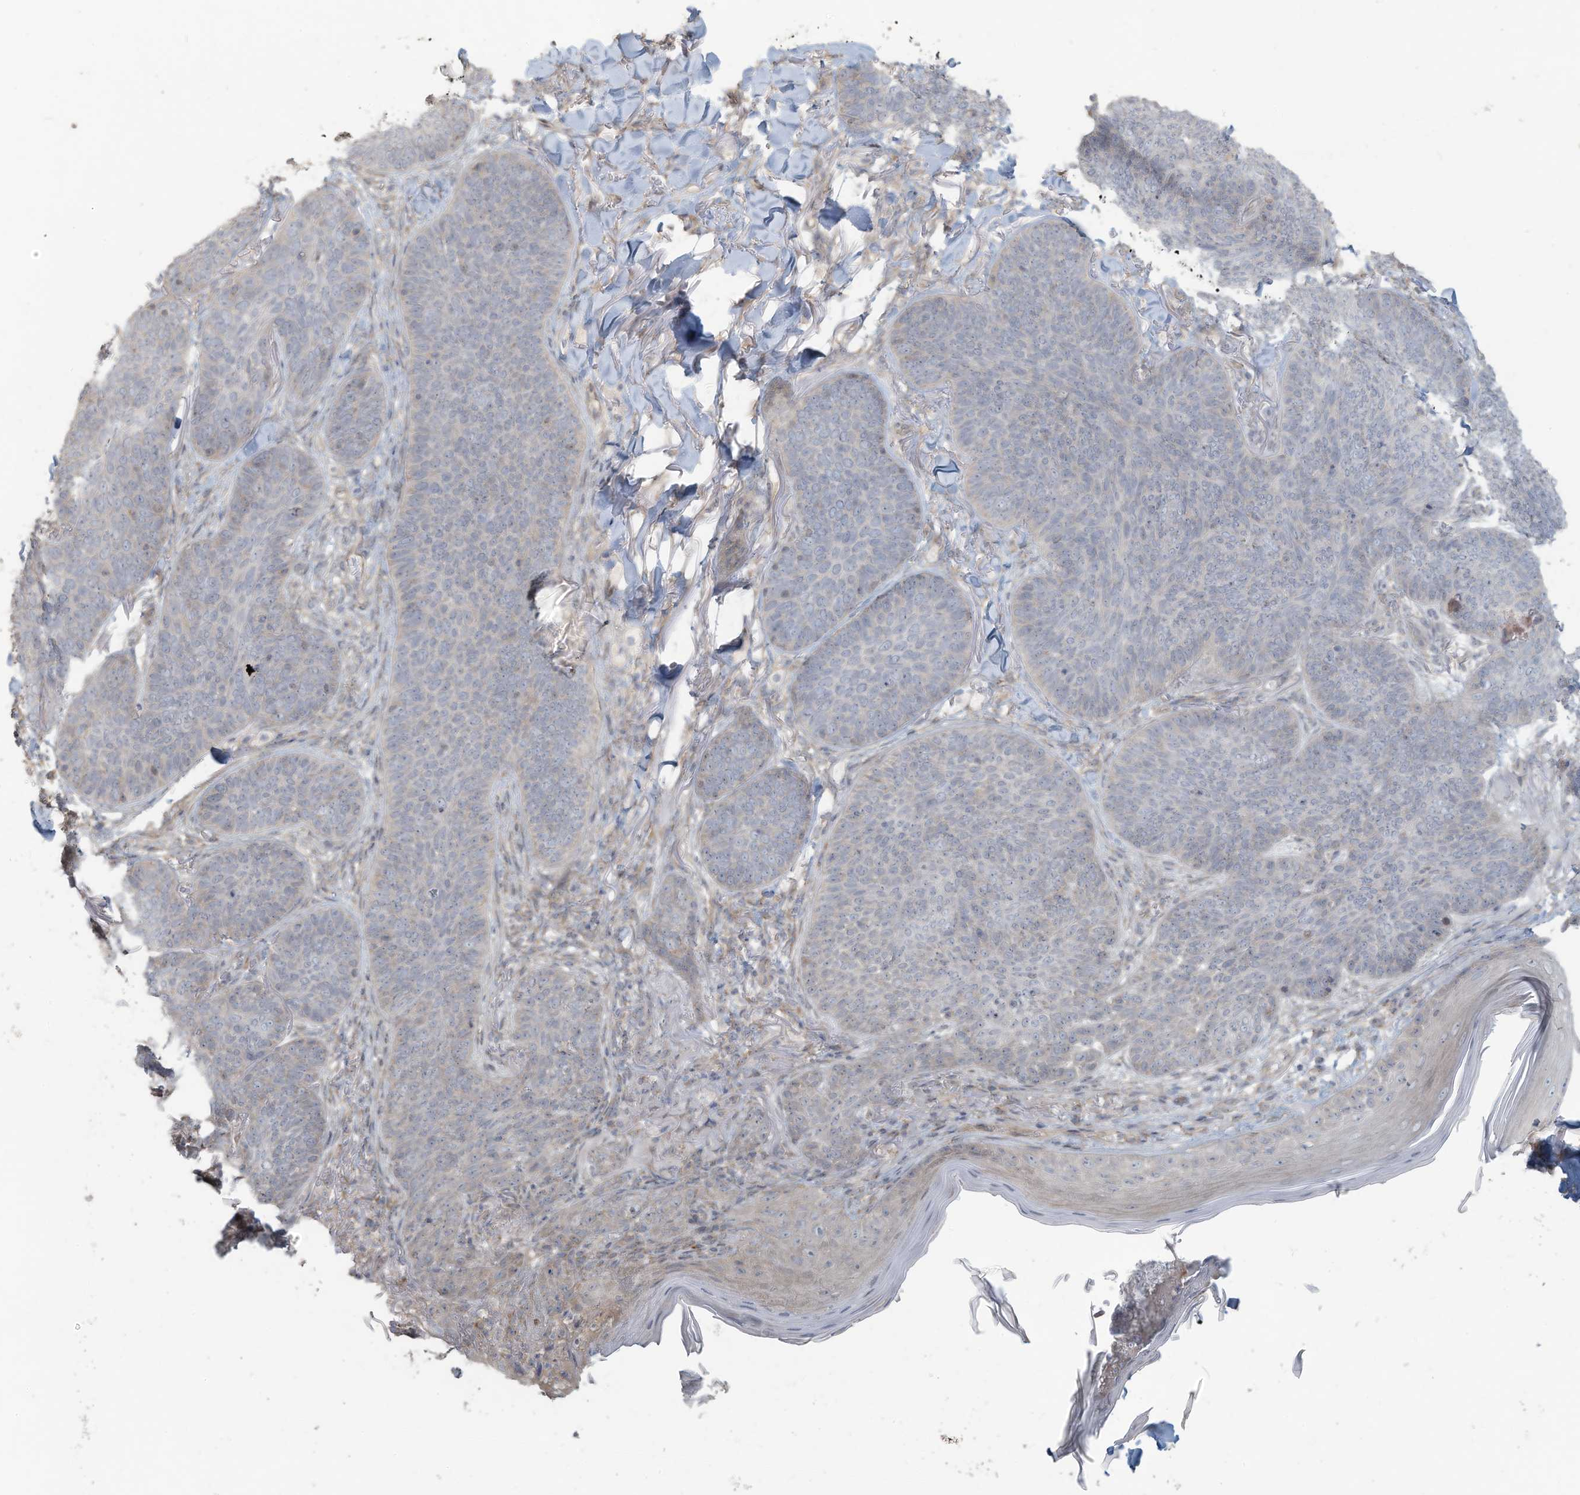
{"staining": {"intensity": "negative", "quantity": "none", "location": "none"}, "tissue": "skin cancer", "cell_type": "Tumor cells", "image_type": "cancer", "snomed": [{"axis": "morphology", "description": "Basal cell carcinoma"}, {"axis": "topography", "description": "Skin"}], "caption": "DAB immunohistochemical staining of basal cell carcinoma (skin) reveals no significant staining in tumor cells.", "gene": "MAGIX", "patient": {"sex": "male", "age": 85}}